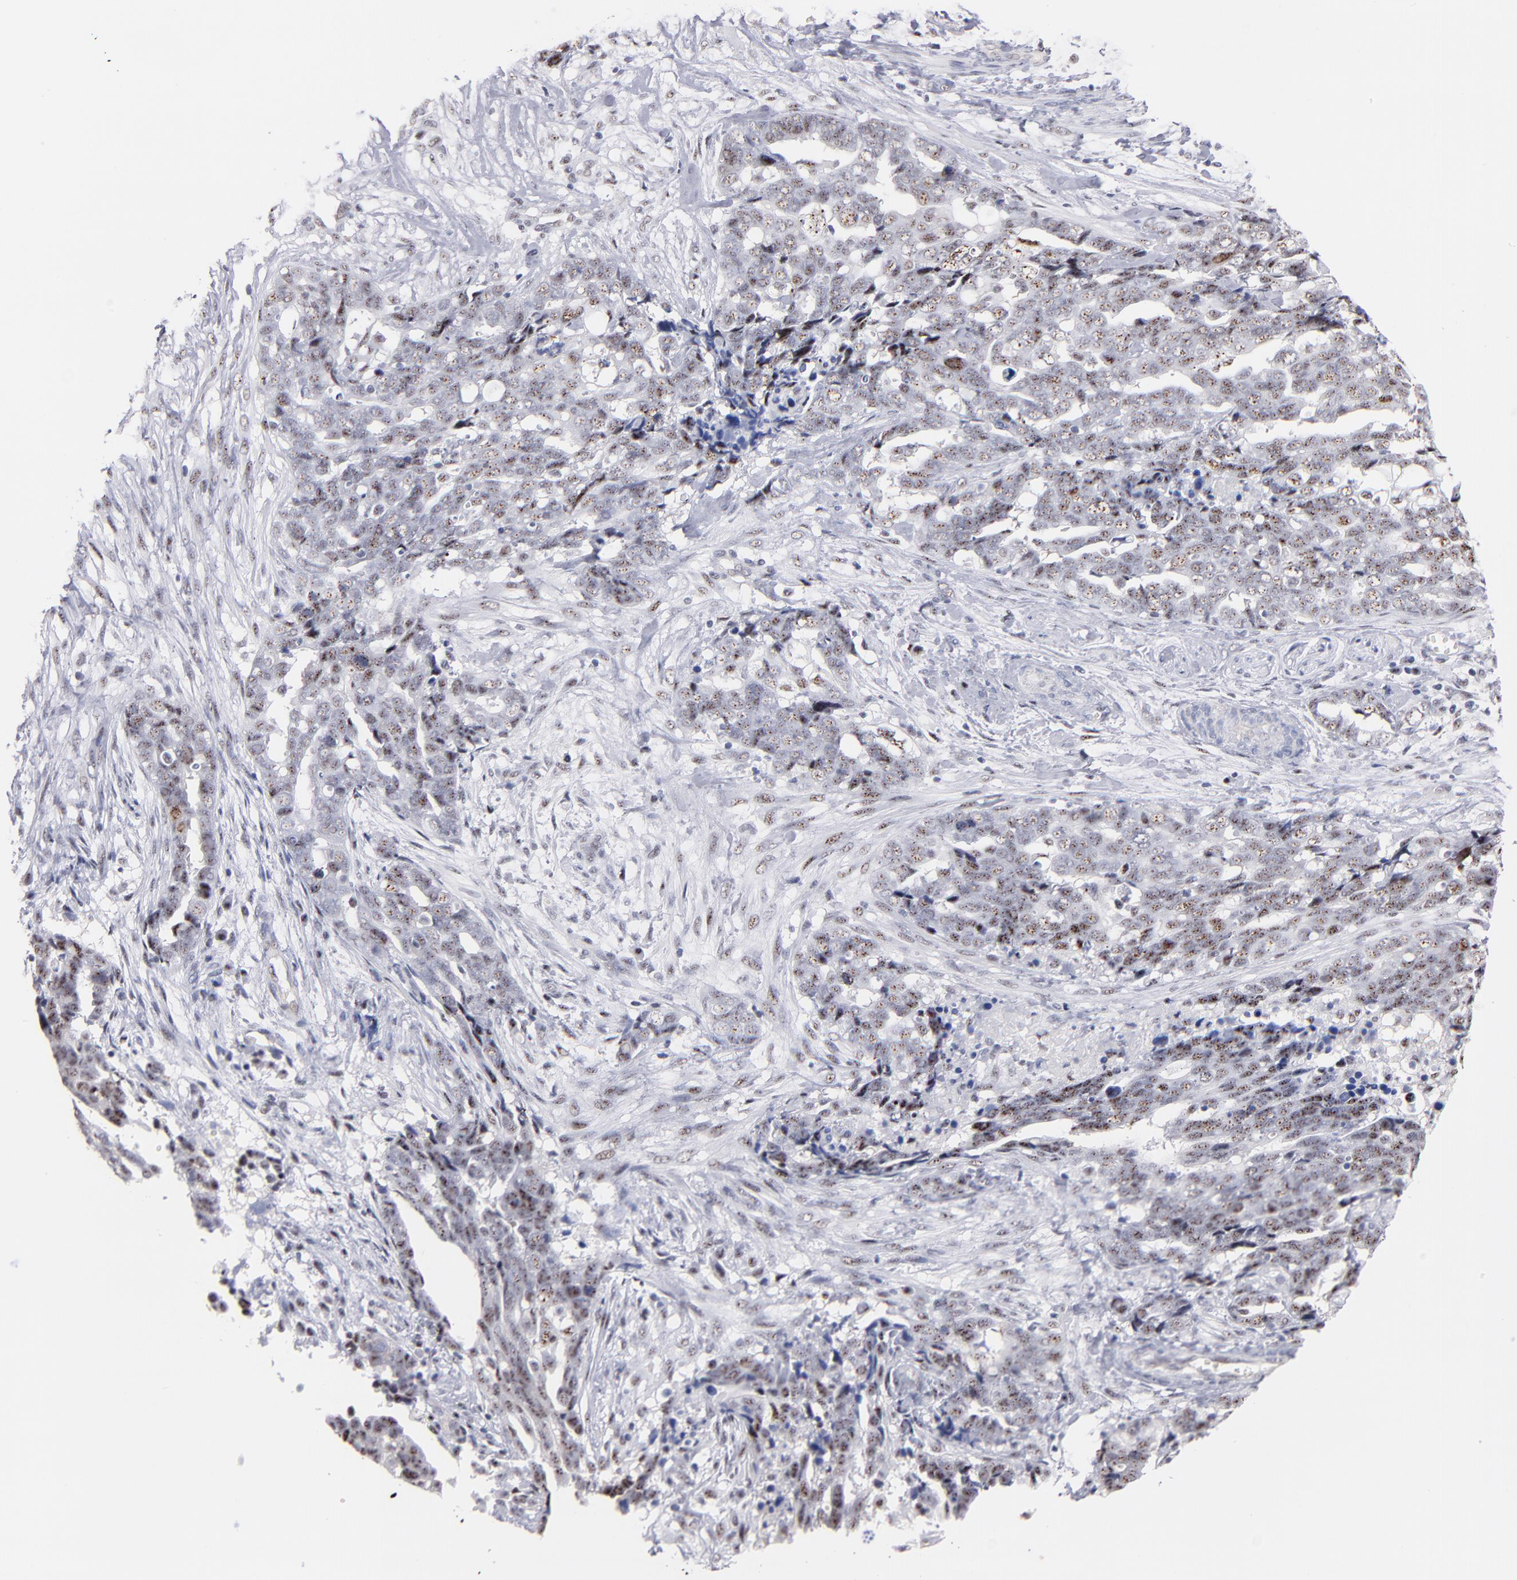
{"staining": {"intensity": "moderate", "quantity": "25%-75%", "location": "nuclear"}, "tissue": "ovarian cancer", "cell_type": "Tumor cells", "image_type": "cancer", "snomed": [{"axis": "morphology", "description": "Normal tissue, NOS"}, {"axis": "morphology", "description": "Cystadenocarcinoma, serous, NOS"}, {"axis": "topography", "description": "Fallopian tube"}, {"axis": "topography", "description": "Ovary"}], "caption": "The immunohistochemical stain labels moderate nuclear expression in tumor cells of serous cystadenocarcinoma (ovarian) tissue.", "gene": "RAF1", "patient": {"sex": "female", "age": 56}}